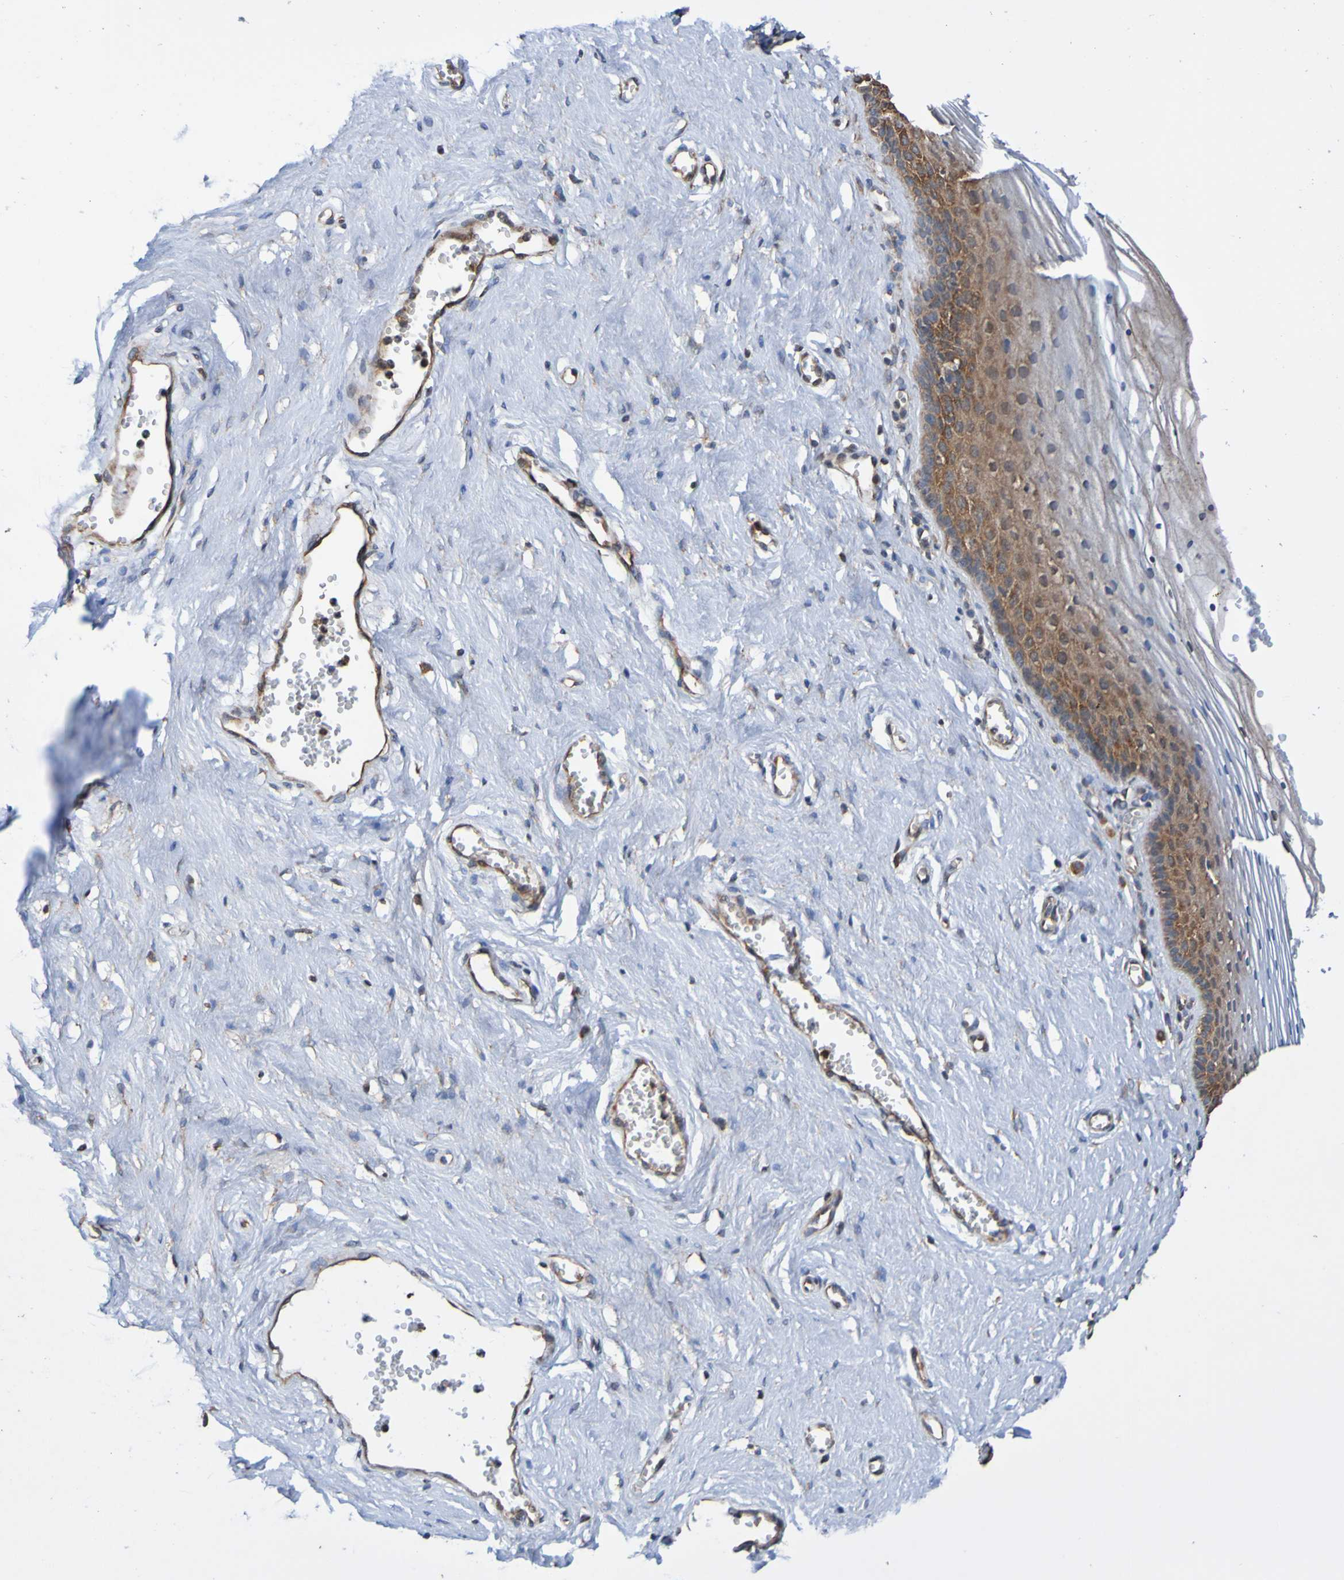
{"staining": {"intensity": "strong", "quantity": "25%-75%", "location": "cytoplasmic/membranous"}, "tissue": "vagina", "cell_type": "Squamous epithelial cells", "image_type": "normal", "snomed": [{"axis": "morphology", "description": "Normal tissue, NOS"}, {"axis": "topography", "description": "Vagina"}], "caption": "Vagina was stained to show a protein in brown. There is high levels of strong cytoplasmic/membranous positivity in approximately 25%-75% of squamous epithelial cells. The staining was performed using DAB (3,3'-diaminobenzidine), with brown indicating positive protein expression. Nuclei are stained blue with hematoxylin.", "gene": "AXIN1", "patient": {"sex": "female", "age": 32}}